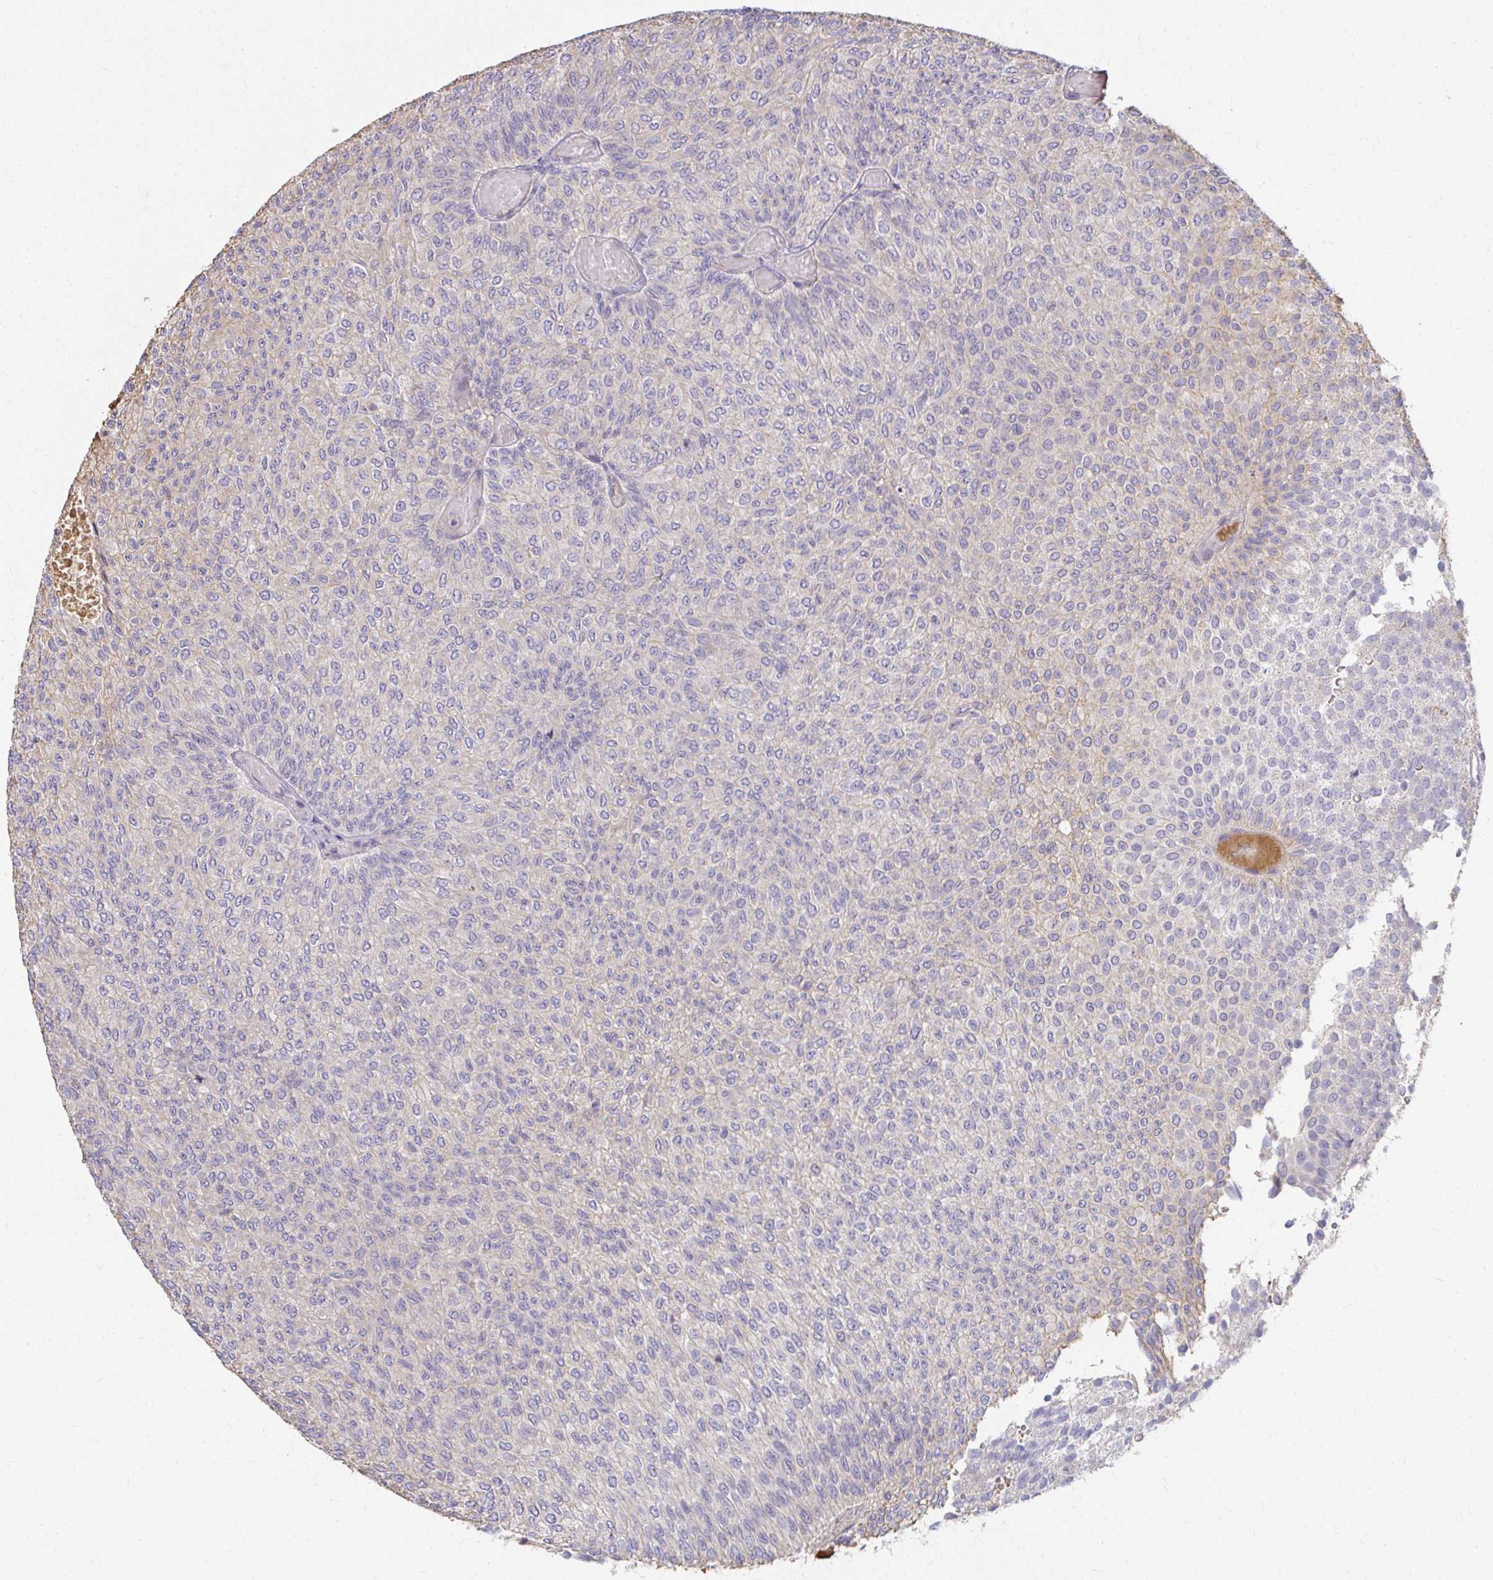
{"staining": {"intensity": "negative", "quantity": "none", "location": "none"}, "tissue": "urothelial cancer", "cell_type": "Tumor cells", "image_type": "cancer", "snomed": [{"axis": "morphology", "description": "Urothelial carcinoma, Low grade"}, {"axis": "topography", "description": "Urinary bladder"}], "caption": "The micrograph exhibits no significant staining in tumor cells of low-grade urothelial carcinoma. Brightfield microscopy of immunohistochemistry (IHC) stained with DAB (brown) and hematoxylin (blue), captured at high magnification.", "gene": "LOXL4", "patient": {"sex": "male", "age": 78}}